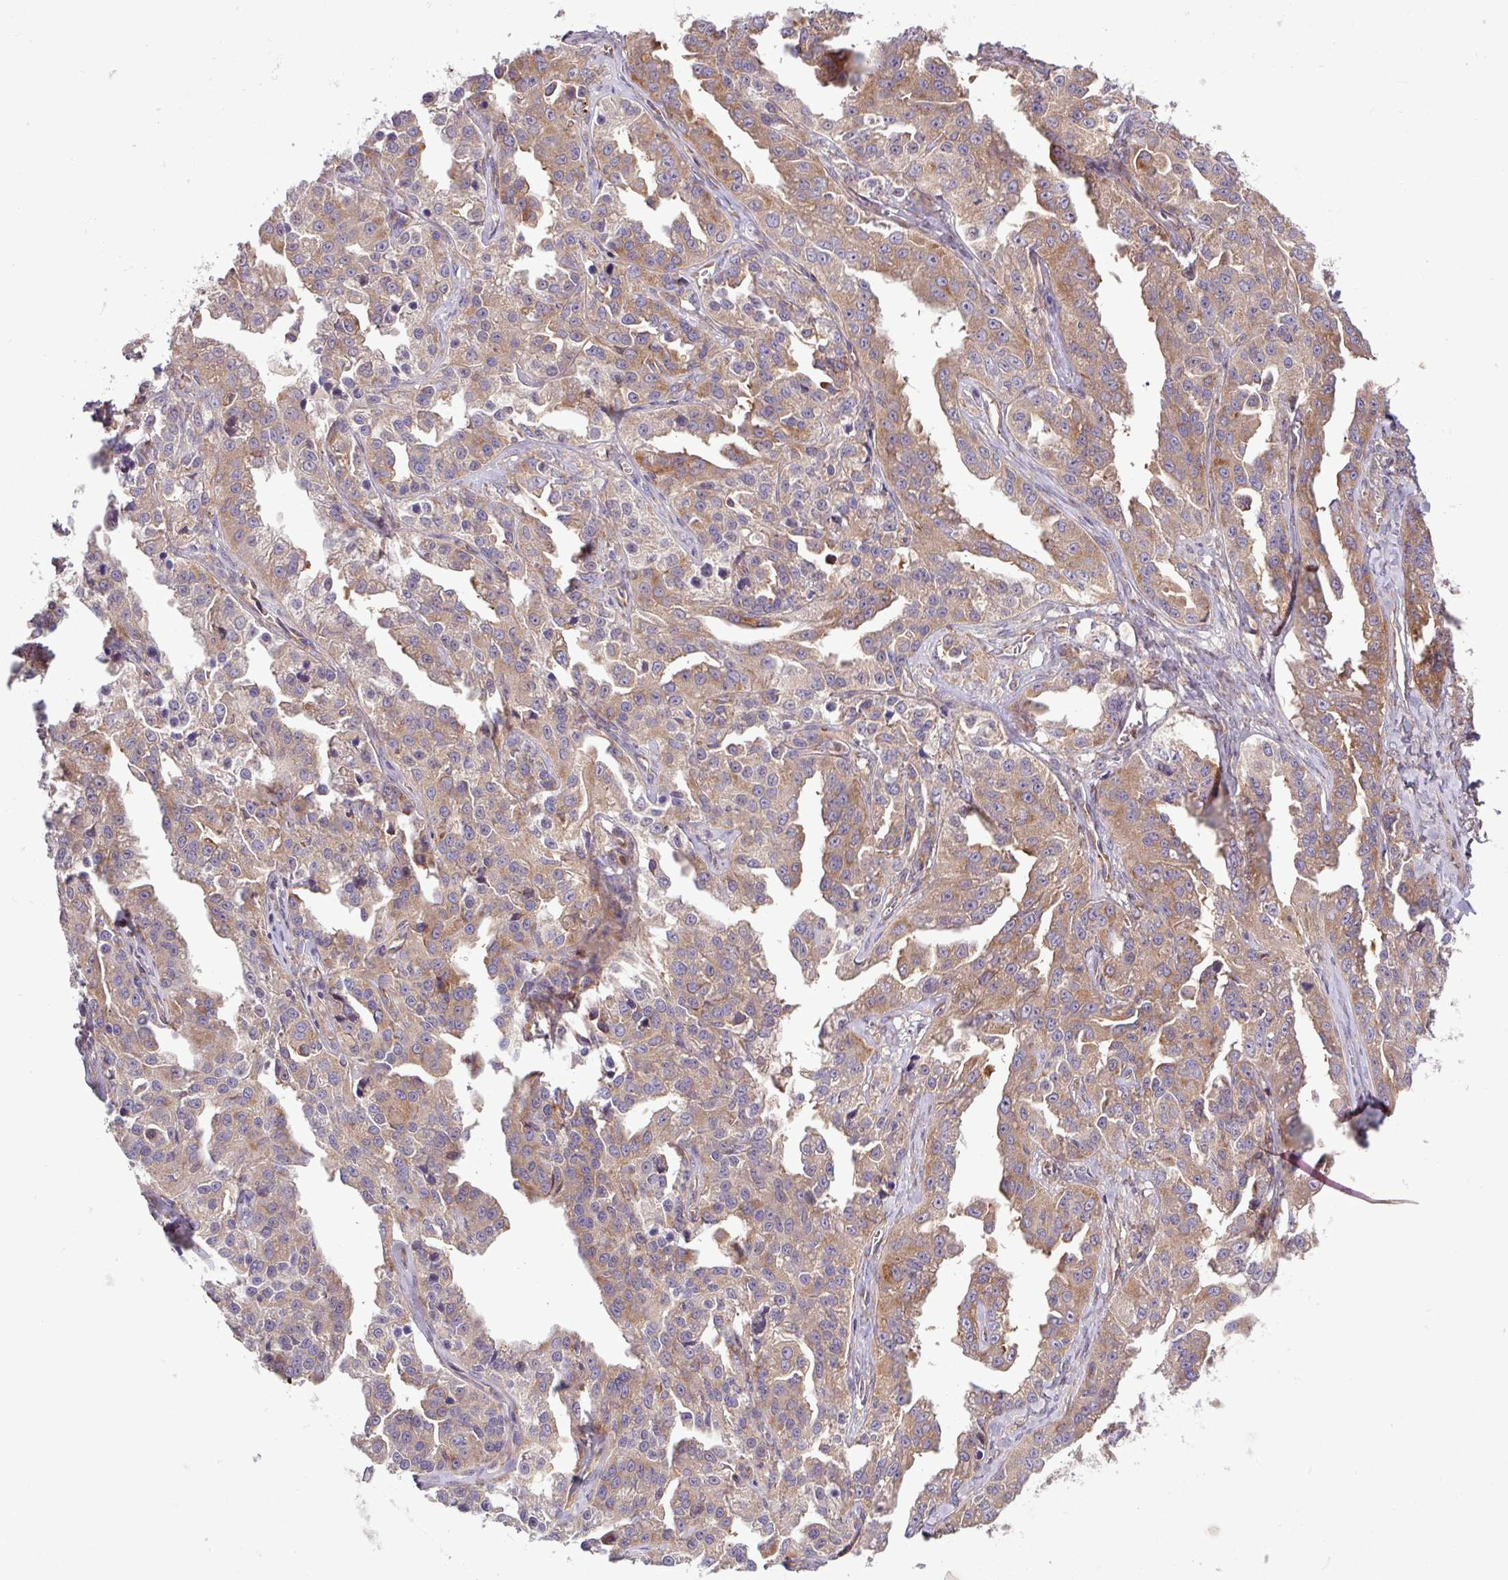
{"staining": {"intensity": "moderate", "quantity": ">75%", "location": "cytoplasmic/membranous"}, "tissue": "ovarian cancer", "cell_type": "Tumor cells", "image_type": "cancer", "snomed": [{"axis": "morphology", "description": "Cystadenocarcinoma, serous, NOS"}, {"axis": "topography", "description": "Ovary"}], "caption": "A photomicrograph of human ovarian cancer (serous cystadenocarcinoma) stained for a protein exhibits moderate cytoplasmic/membranous brown staining in tumor cells.", "gene": "LSM12", "patient": {"sex": "female", "age": 75}}